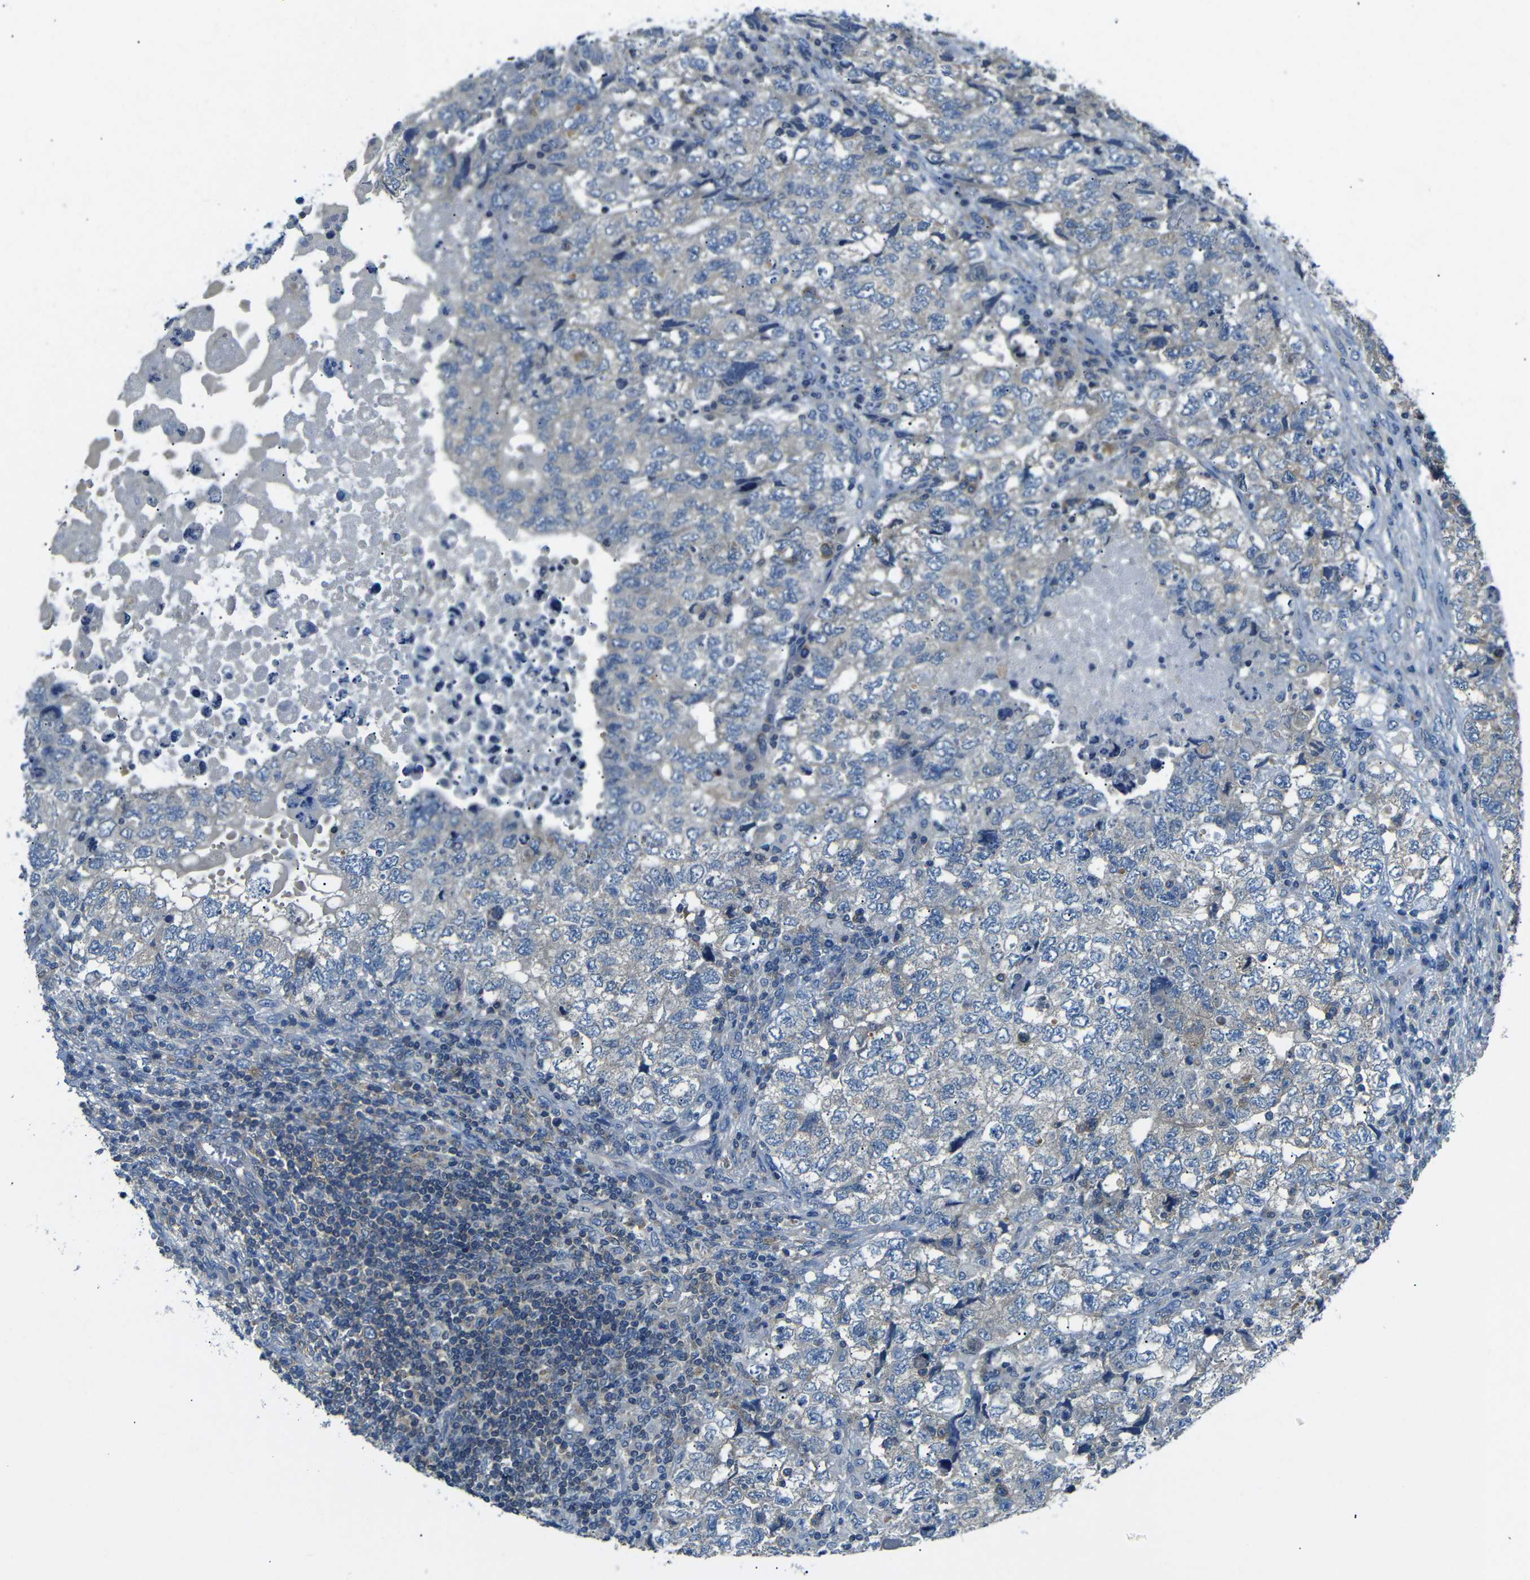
{"staining": {"intensity": "weak", "quantity": "<25%", "location": "cytoplasmic/membranous"}, "tissue": "testis cancer", "cell_type": "Tumor cells", "image_type": "cancer", "snomed": [{"axis": "morphology", "description": "Carcinoma, Embryonal, NOS"}, {"axis": "topography", "description": "Testis"}], "caption": "A photomicrograph of human testis embryonal carcinoma is negative for staining in tumor cells. (Immunohistochemistry (ihc), brightfield microscopy, high magnification).", "gene": "DCP1A", "patient": {"sex": "male", "age": 36}}